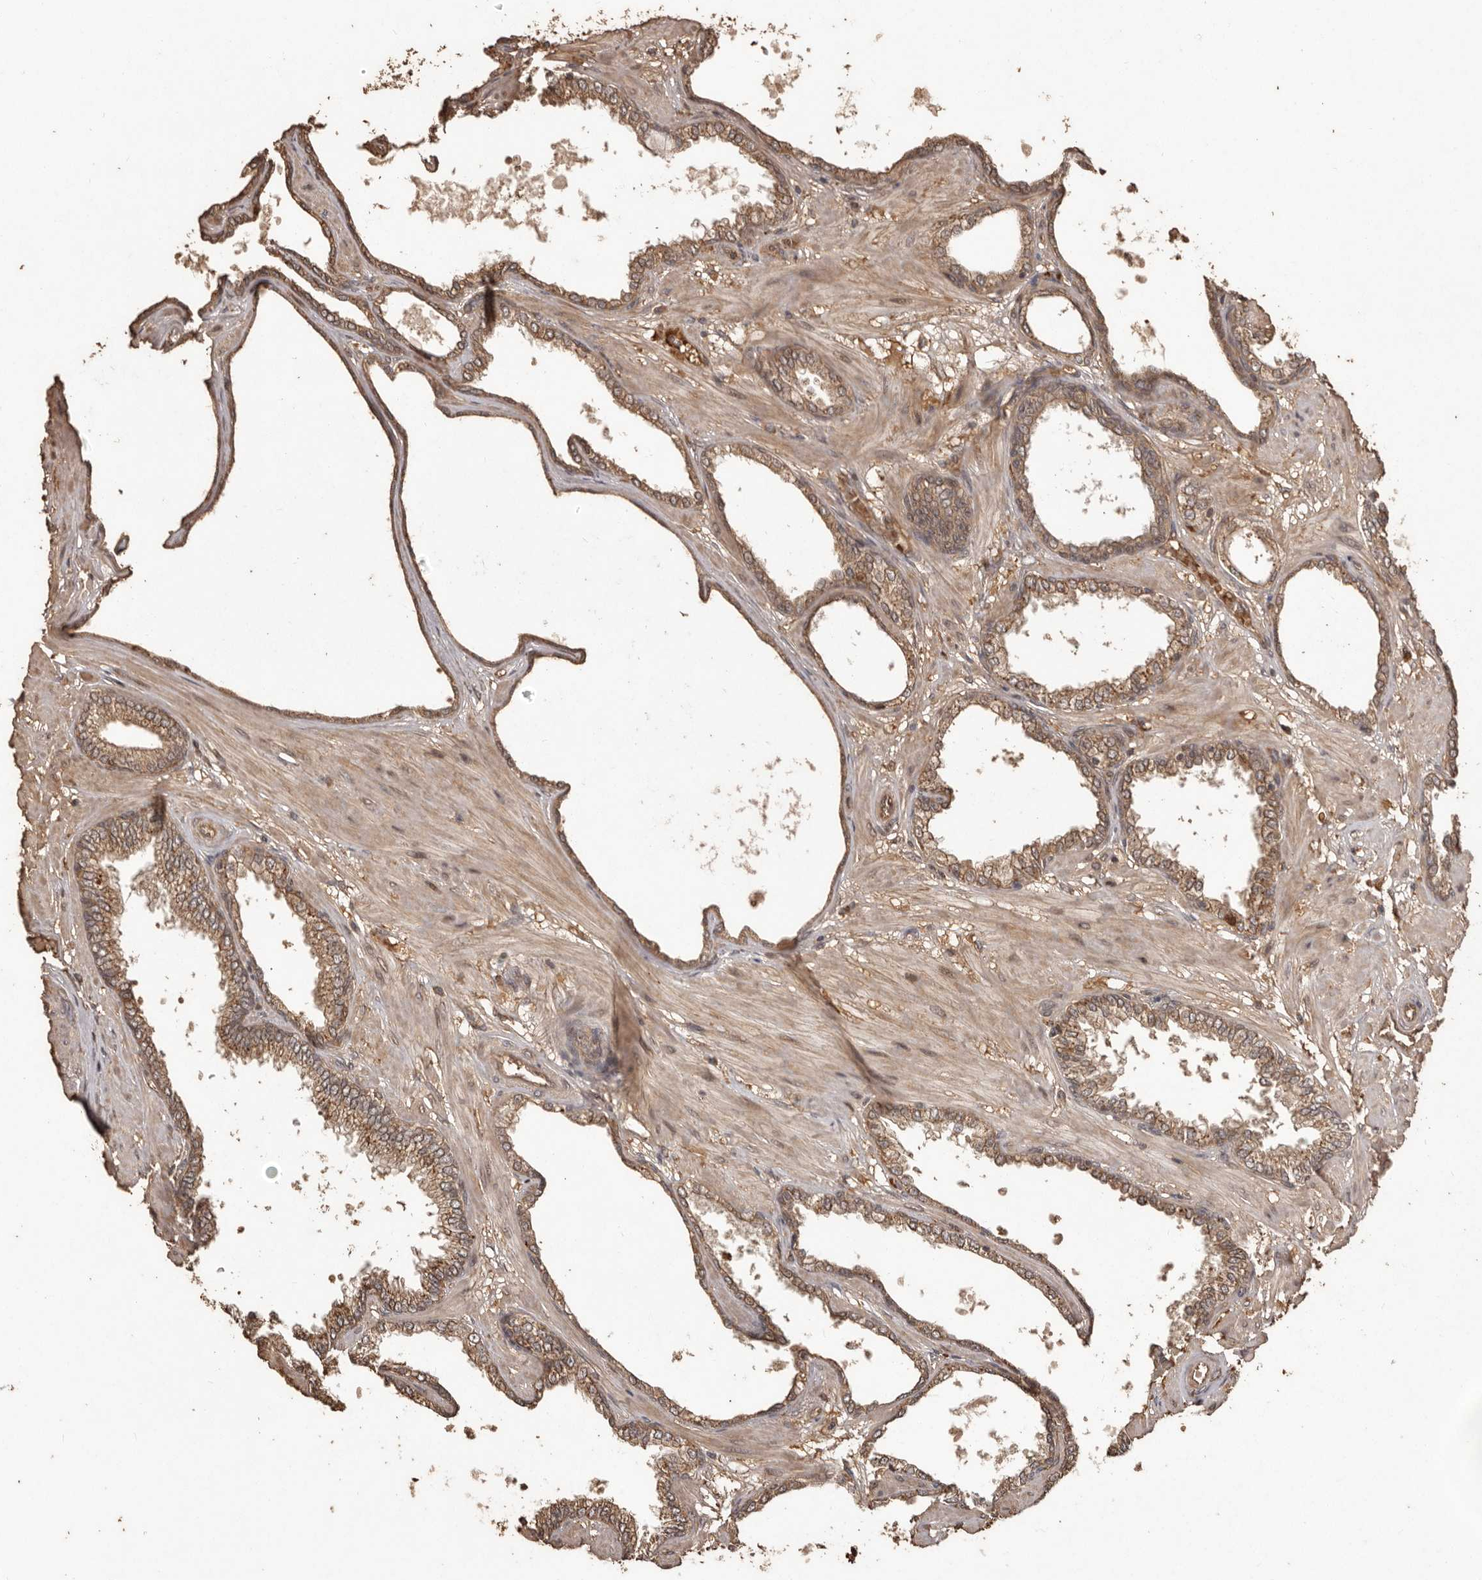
{"staining": {"intensity": "moderate", "quantity": ">75%", "location": "cytoplasmic/membranous"}, "tissue": "prostate cancer", "cell_type": "Tumor cells", "image_type": "cancer", "snomed": [{"axis": "morphology", "description": "Adenocarcinoma, Low grade"}, {"axis": "topography", "description": "Prostate"}], "caption": "Human prostate adenocarcinoma (low-grade) stained for a protein (brown) displays moderate cytoplasmic/membranous positive staining in approximately >75% of tumor cells.", "gene": "NUP43", "patient": {"sex": "male", "age": 60}}